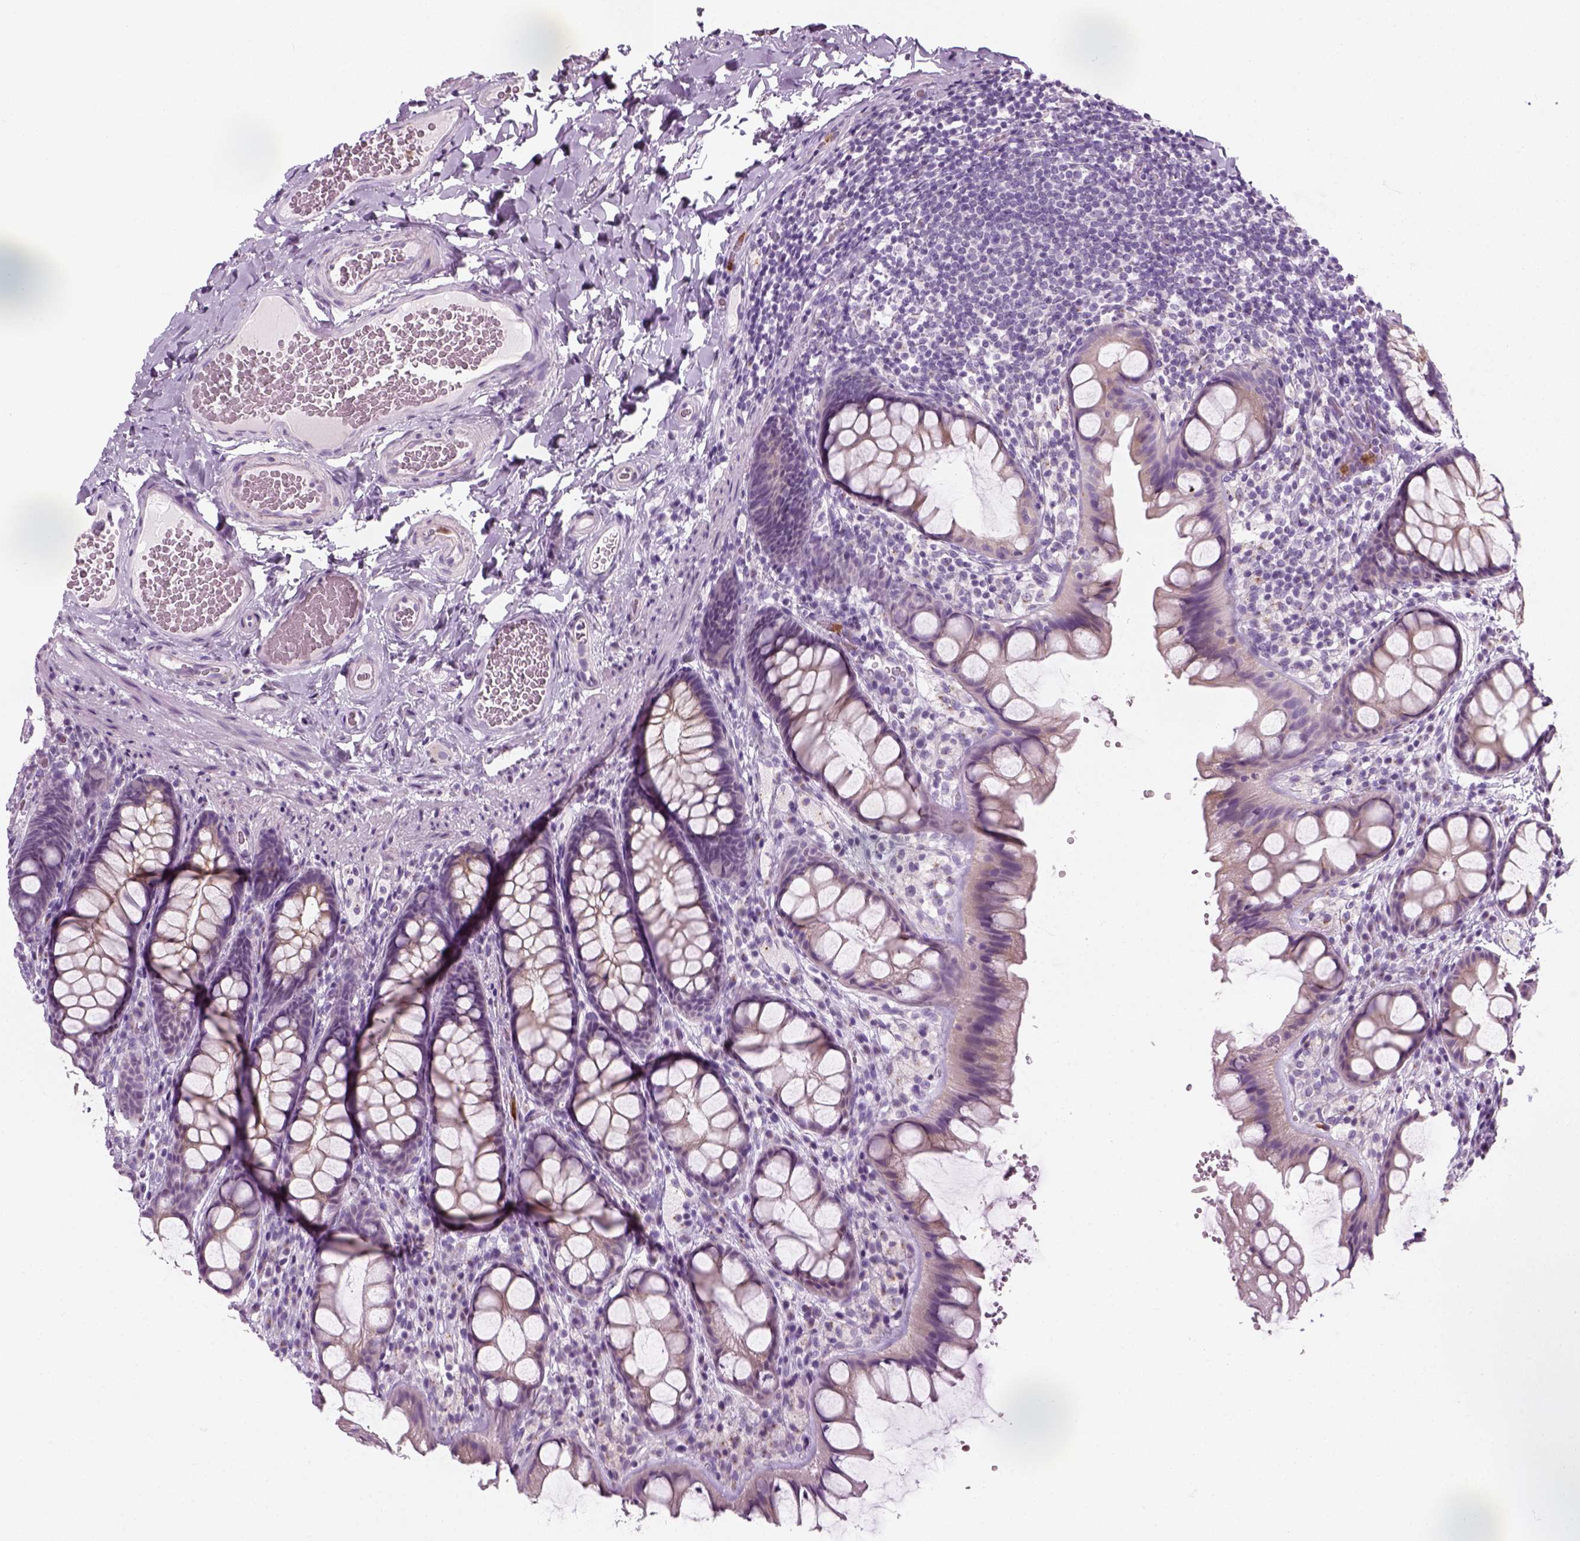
{"staining": {"intensity": "negative", "quantity": "none", "location": "none"}, "tissue": "colon", "cell_type": "Endothelial cells", "image_type": "normal", "snomed": [{"axis": "morphology", "description": "Normal tissue, NOS"}, {"axis": "topography", "description": "Colon"}], "caption": "Human colon stained for a protein using immunohistochemistry (IHC) reveals no positivity in endothelial cells.", "gene": "IL4", "patient": {"sex": "male", "age": 47}}